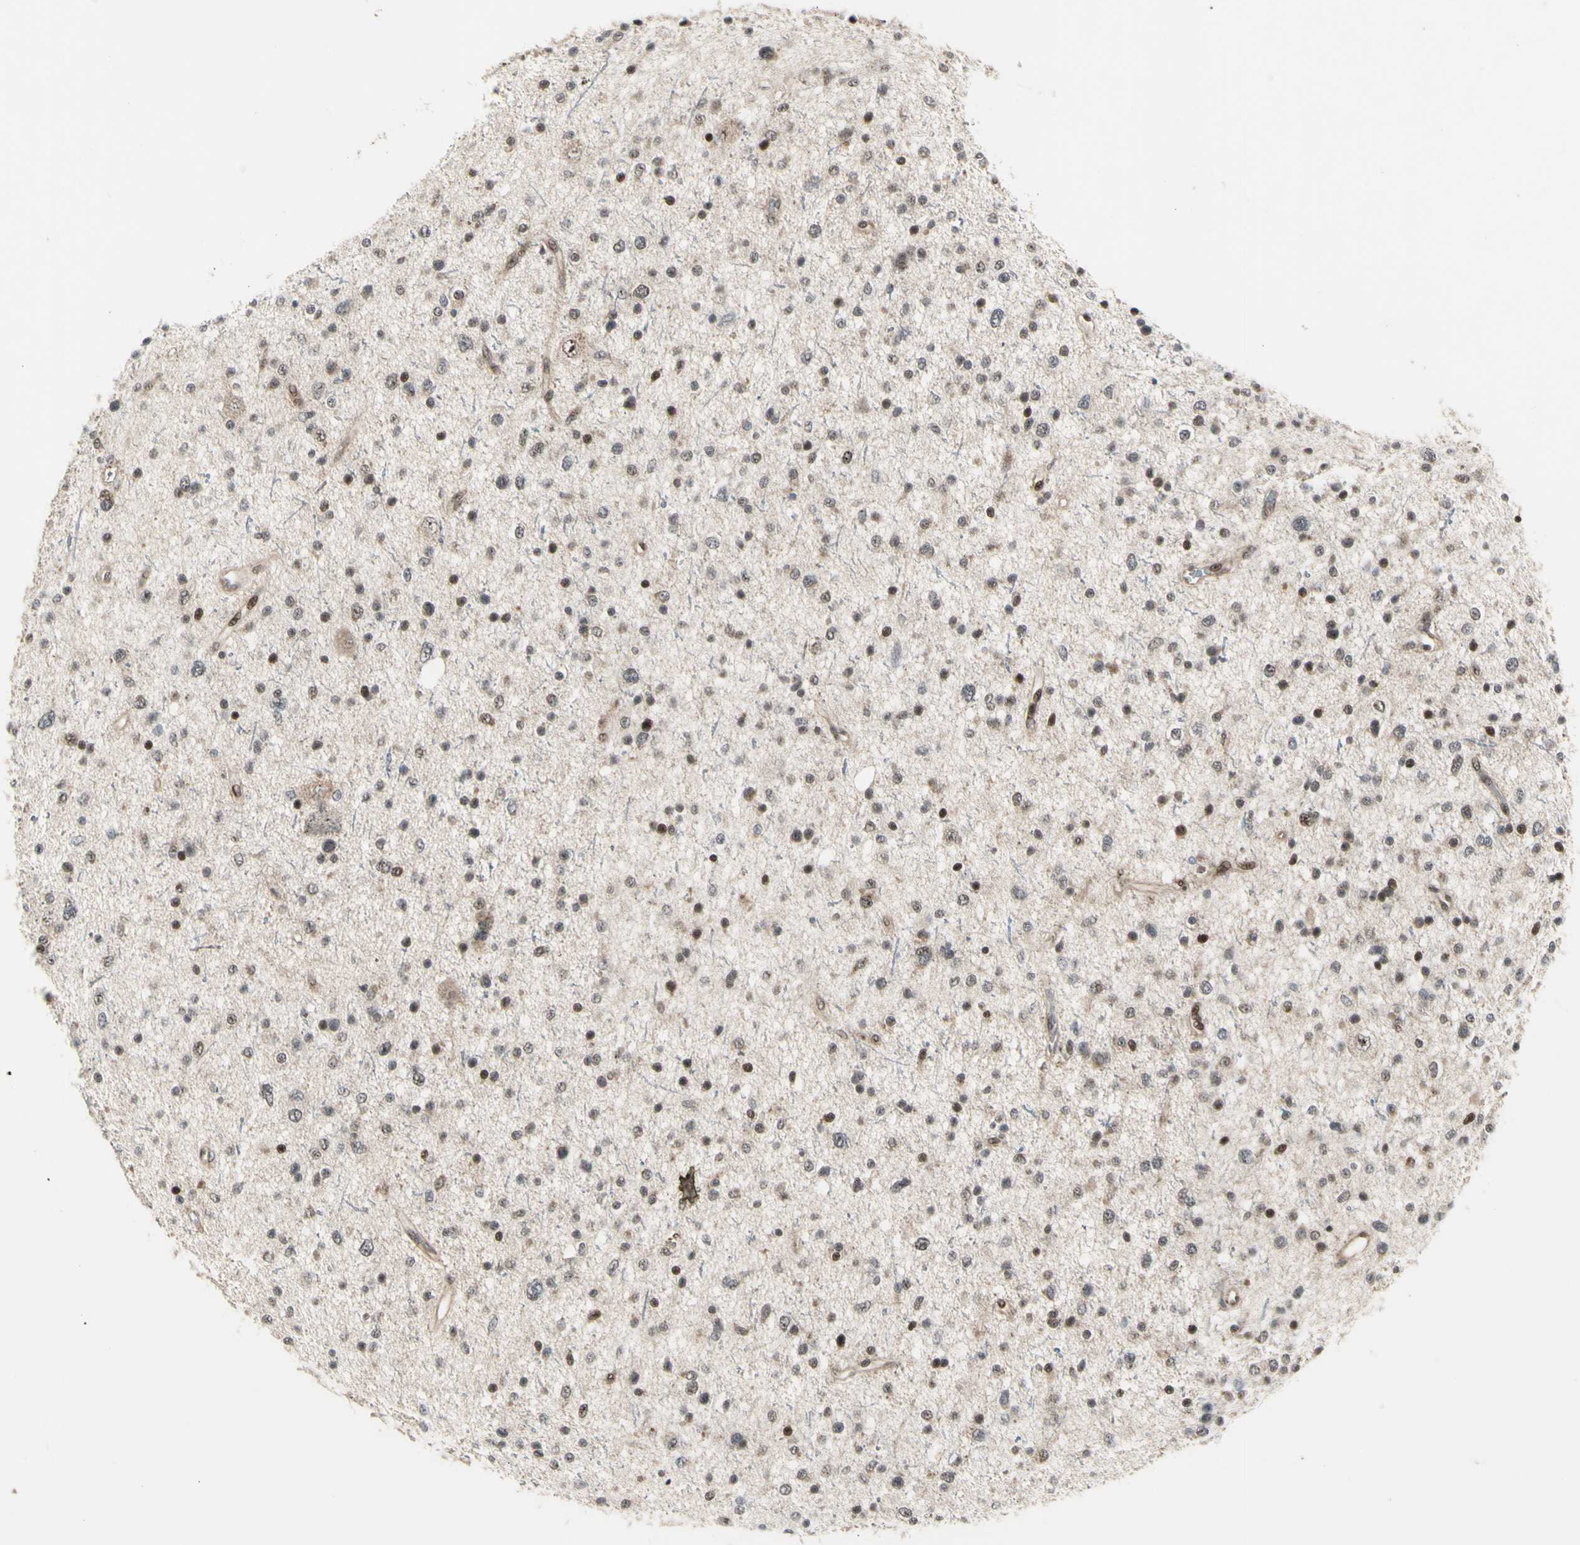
{"staining": {"intensity": "moderate", "quantity": "25%-75%", "location": "nuclear"}, "tissue": "glioma", "cell_type": "Tumor cells", "image_type": "cancer", "snomed": [{"axis": "morphology", "description": "Glioma, malignant, Low grade"}, {"axis": "topography", "description": "Brain"}], "caption": "Malignant glioma (low-grade) stained with a protein marker demonstrates moderate staining in tumor cells.", "gene": "DHRS7B", "patient": {"sex": "female", "age": 37}}